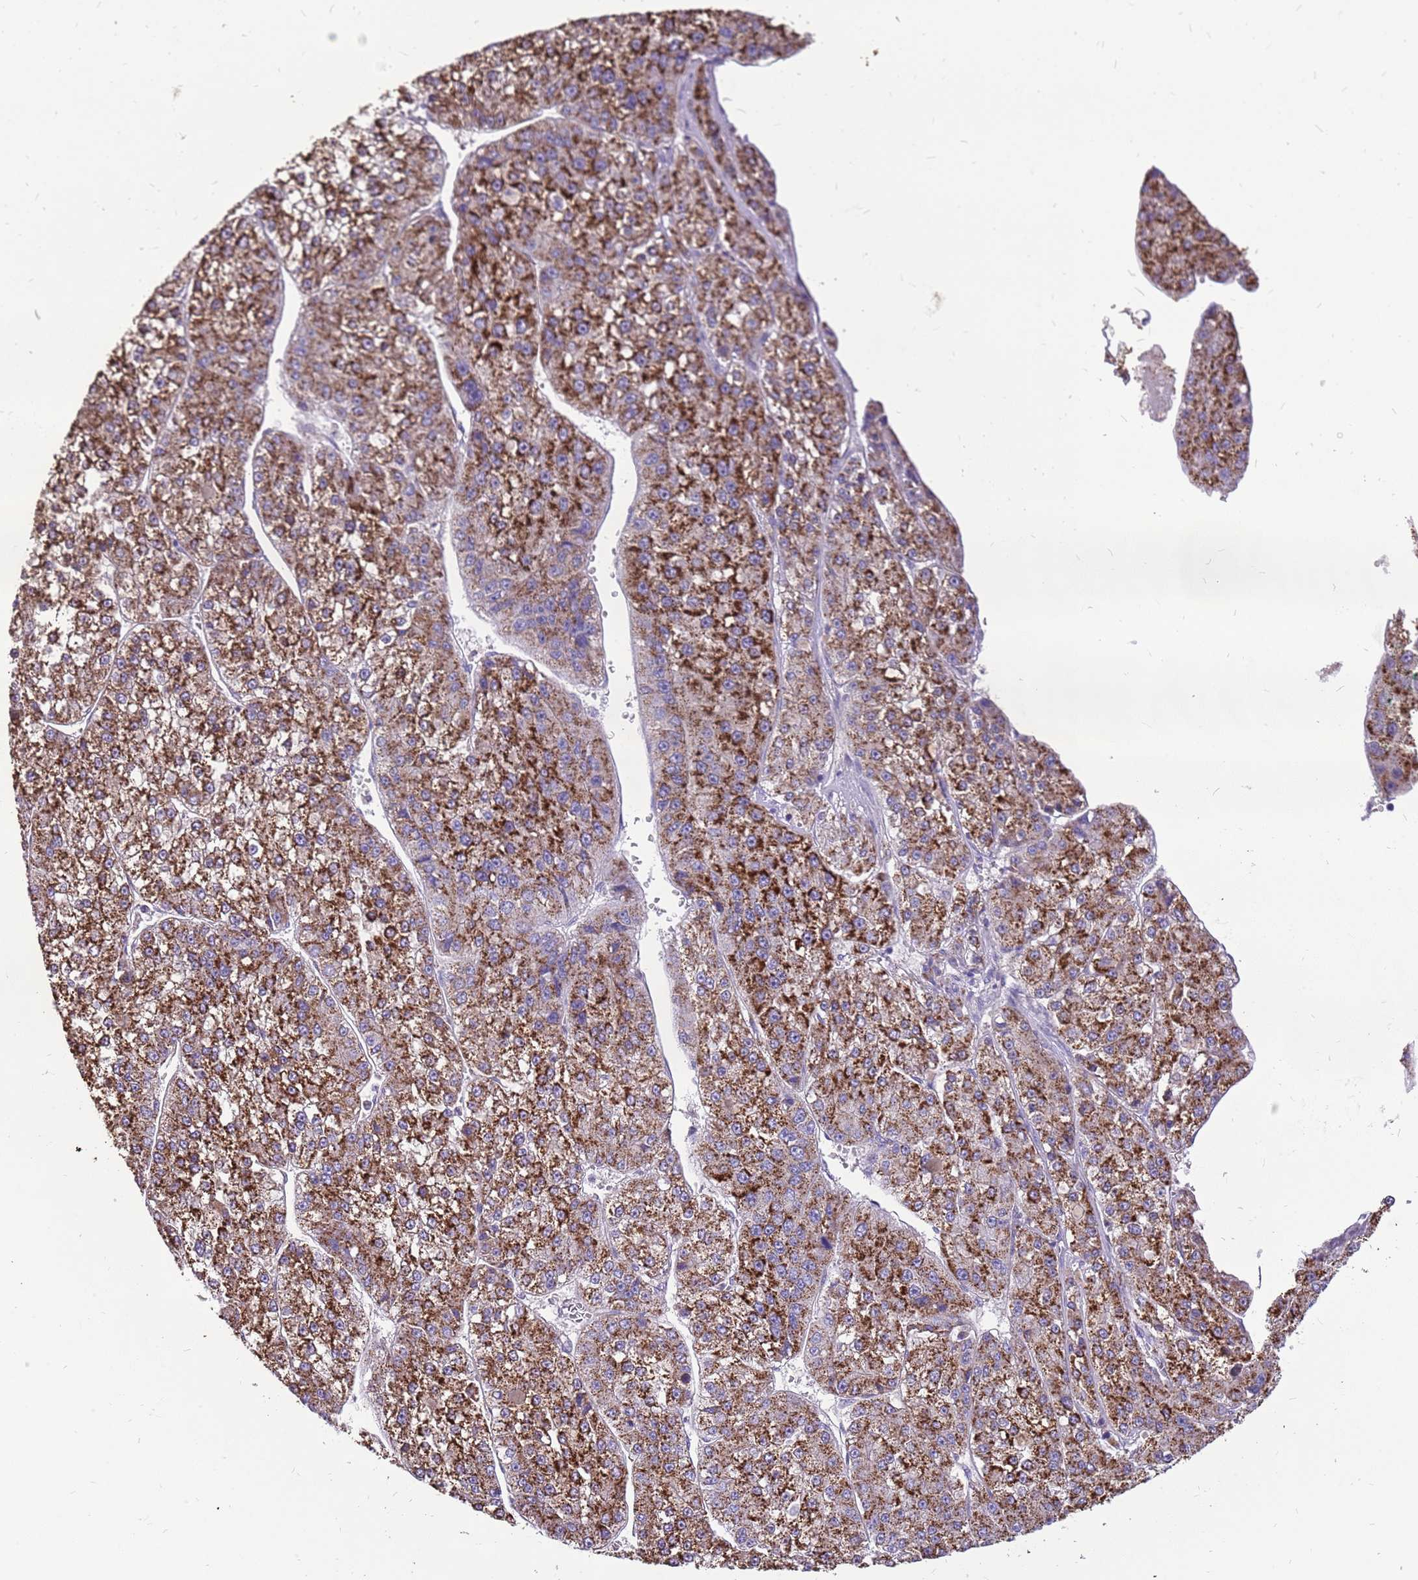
{"staining": {"intensity": "strong", "quantity": ">75%", "location": "cytoplasmic/membranous"}, "tissue": "liver cancer", "cell_type": "Tumor cells", "image_type": "cancer", "snomed": [{"axis": "morphology", "description": "Carcinoma, Hepatocellular, NOS"}, {"axis": "topography", "description": "Liver"}], "caption": "An IHC micrograph of tumor tissue is shown. Protein staining in brown labels strong cytoplasmic/membranous positivity in liver cancer (hepatocellular carcinoma) within tumor cells.", "gene": "PCNX1", "patient": {"sex": "female", "age": 73}}